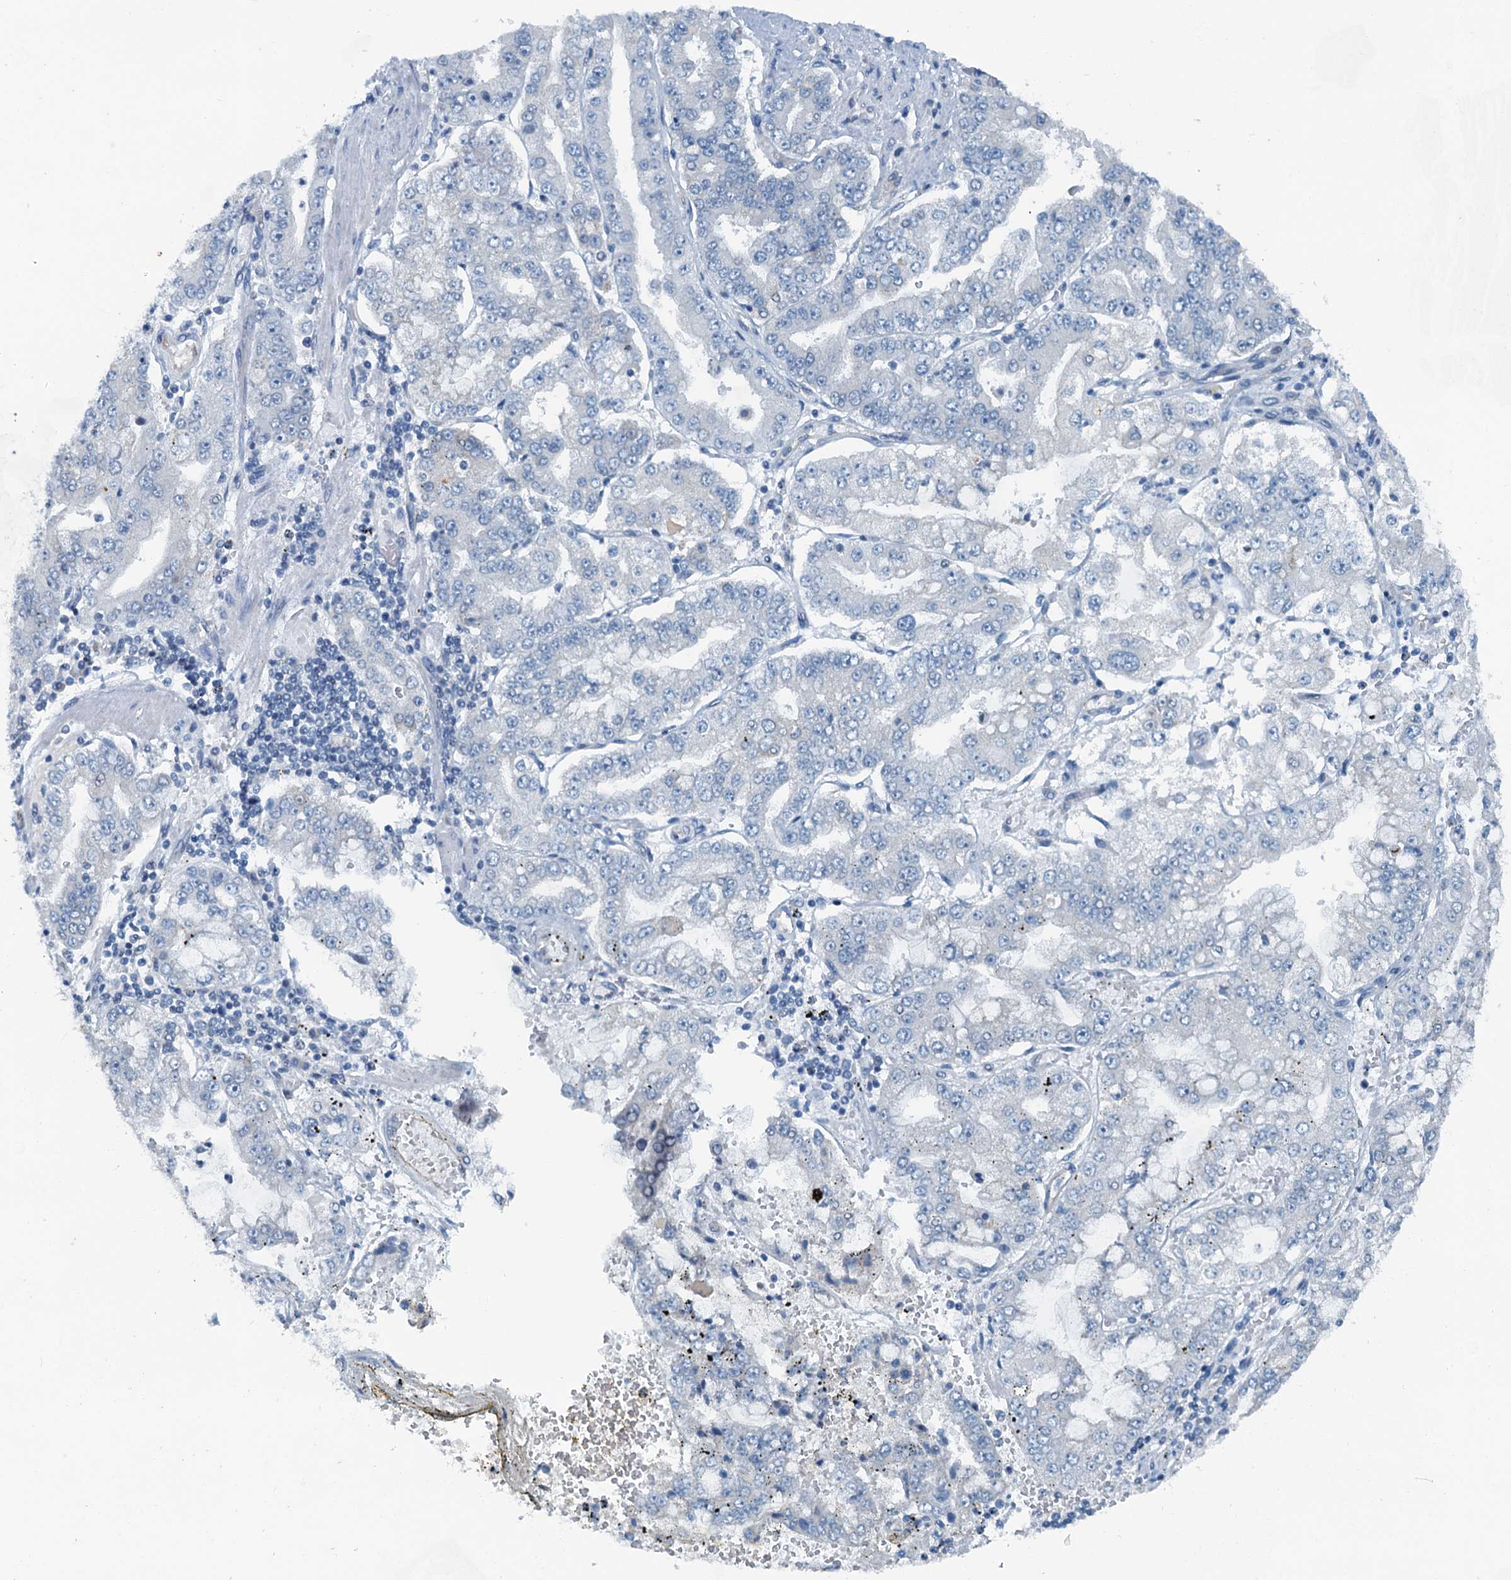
{"staining": {"intensity": "negative", "quantity": "none", "location": "none"}, "tissue": "stomach cancer", "cell_type": "Tumor cells", "image_type": "cancer", "snomed": [{"axis": "morphology", "description": "Adenocarcinoma, NOS"}, {"axis": "topography", "description": "Stomach"}], "caption": "High power microscopy histopathology image of an immunohistochemistry histopathology image of stomach cancer, revealing no significant staining in tumor cells.", "gene": "GFOD2", "patient": {"sex": "male", "age": 76}}